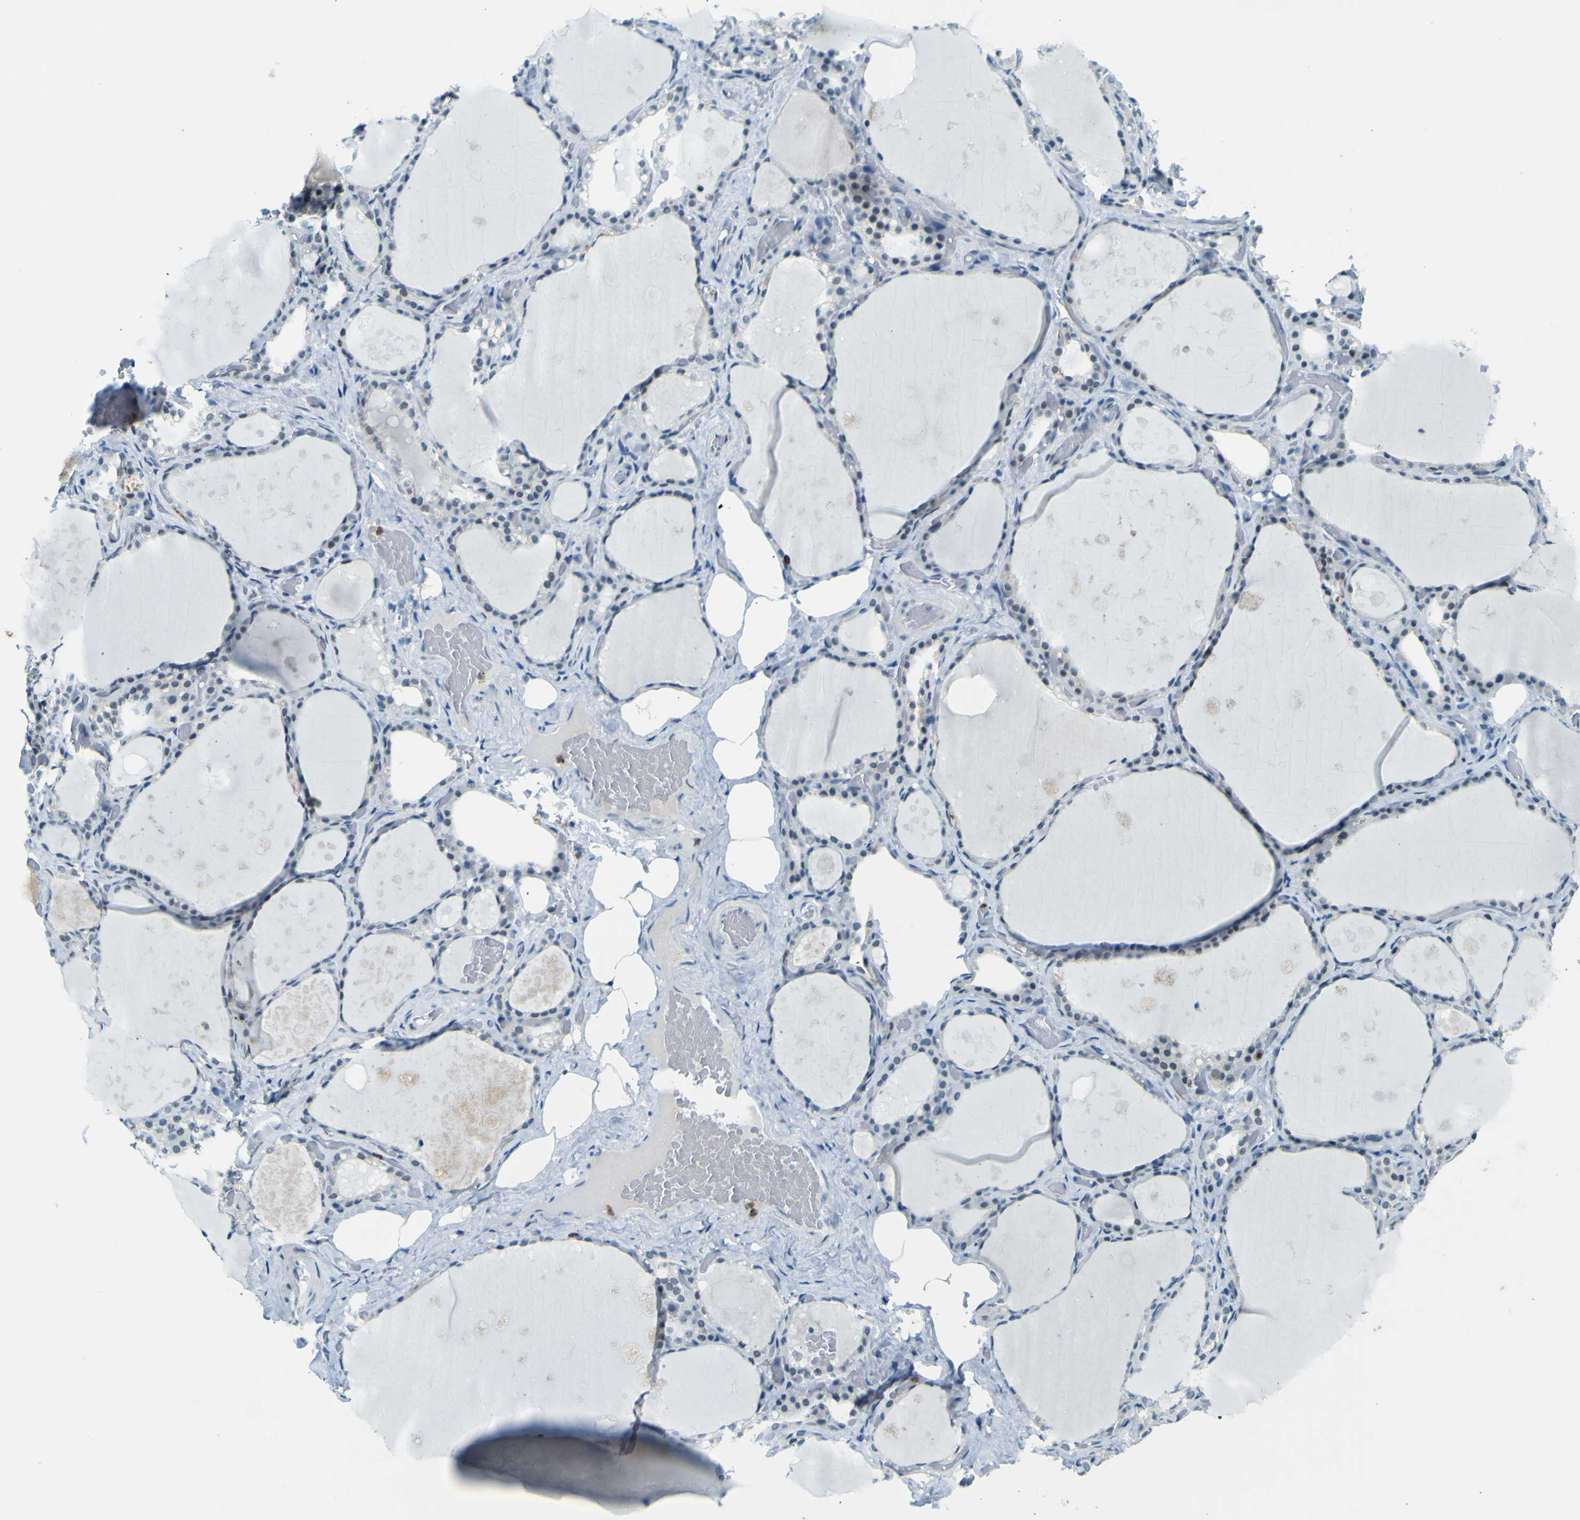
{"staining": {"intensity": "moderate", "quantity": "<25%", "location": "nuclear"}, "tissue": "thyroid gland", "cell_type": "Glandular cells", "image_type": "normal", "snomed": [{"axis": "morphology", "description": "Normal tissue, NOS"}, {"axis": "topography", "description": "Thyroid gland"}], "caption": "Moderate nuclear staining for a protein is seen in about <25% of glandular cells of benign thyroid gland using immunohistochemistry (IHC).", "gene": "CEBPG", "patient": {"sex": "male", "age": 61}}